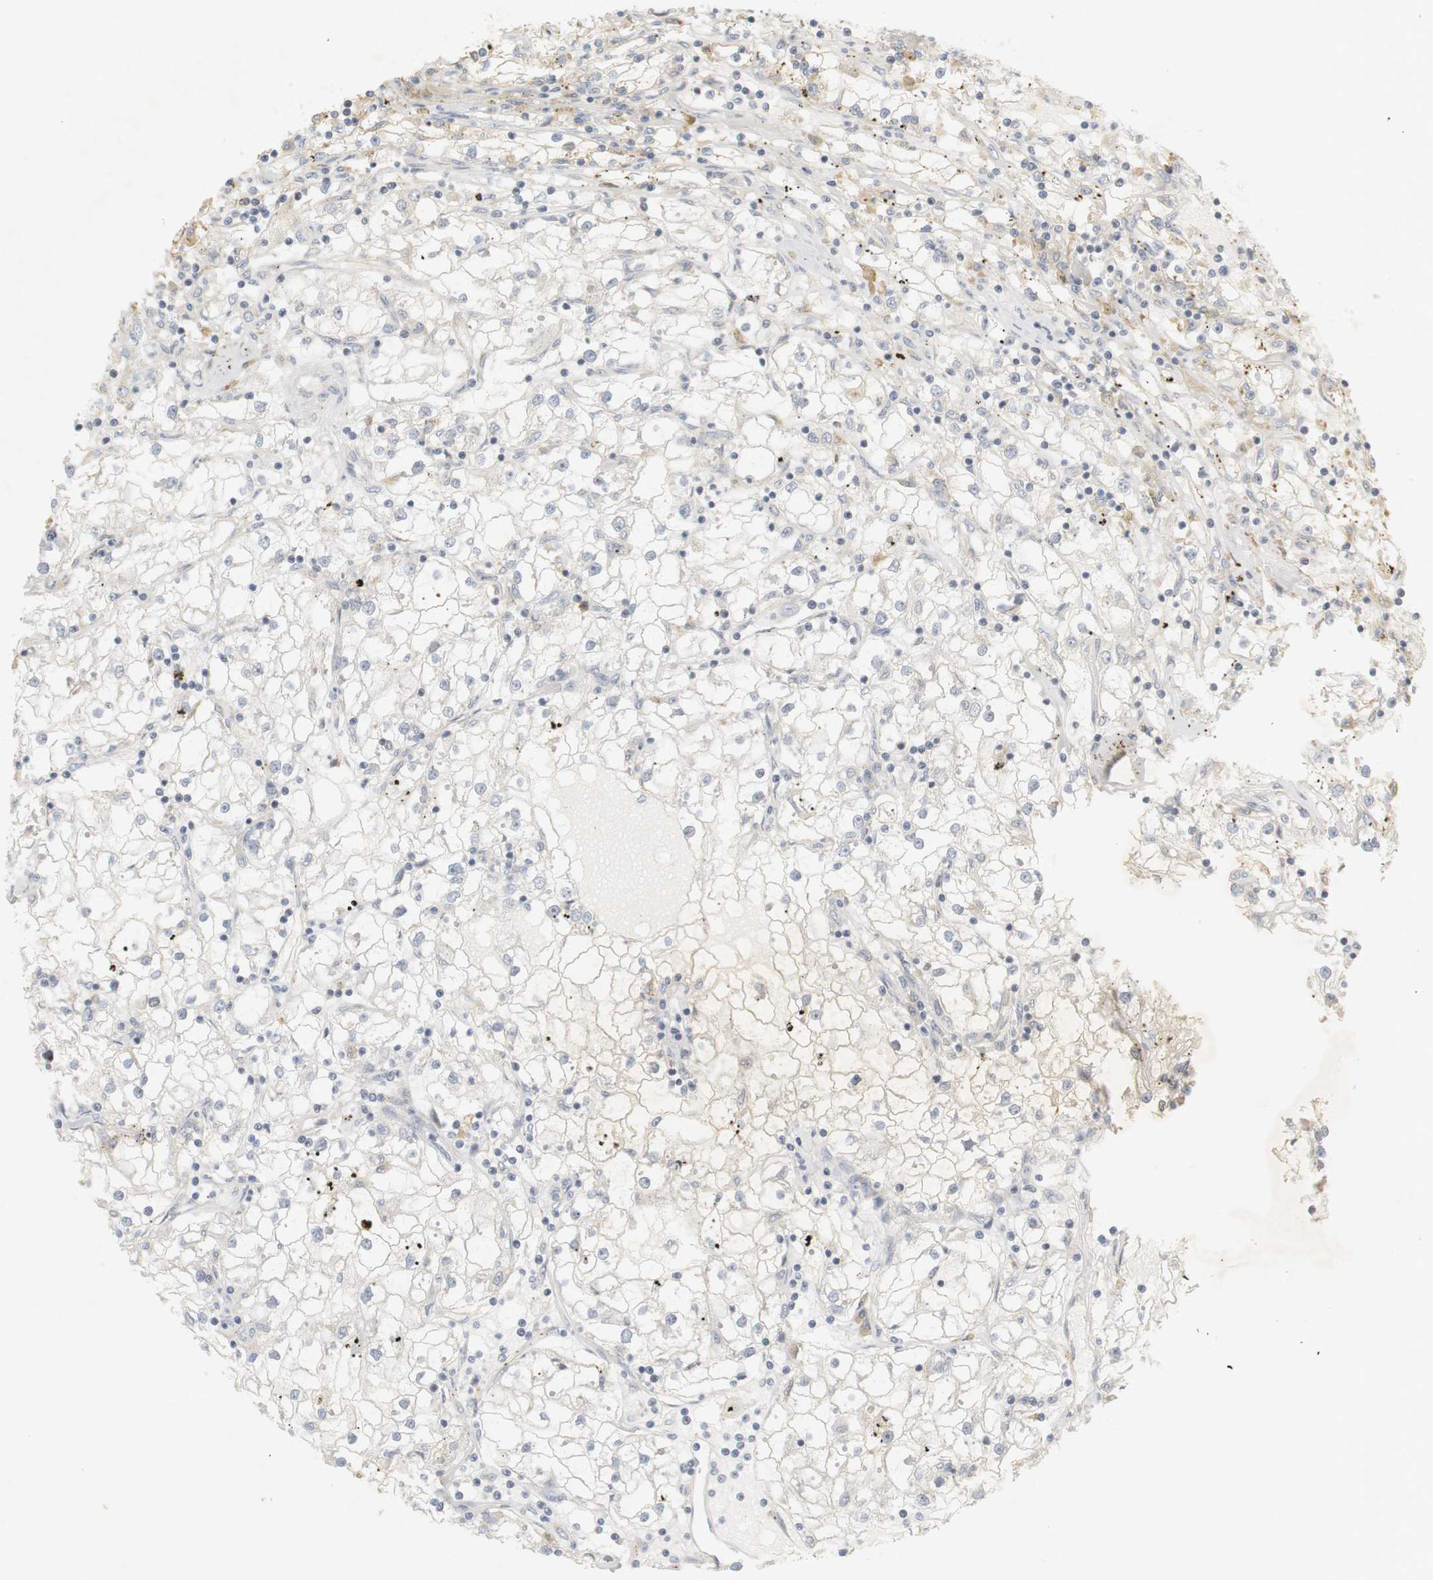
{"staining": {"intensity": "negative", "quantity": "none", "location": "none"}, "tissue": "renal cancer", "cell_type": "Tumor cells", "image_type": "cancer", "snomed": [{"axis": "morphology", "description": "Adenocarcinoma, NOS"}, {"axis": "topography", "description": "Kidney"}], "caption": "Tumor cells are negative for protein expression in human renal adenocarcinoma.", "gene": "RTN3", "patient": {"sex": "male", "age": 56}}